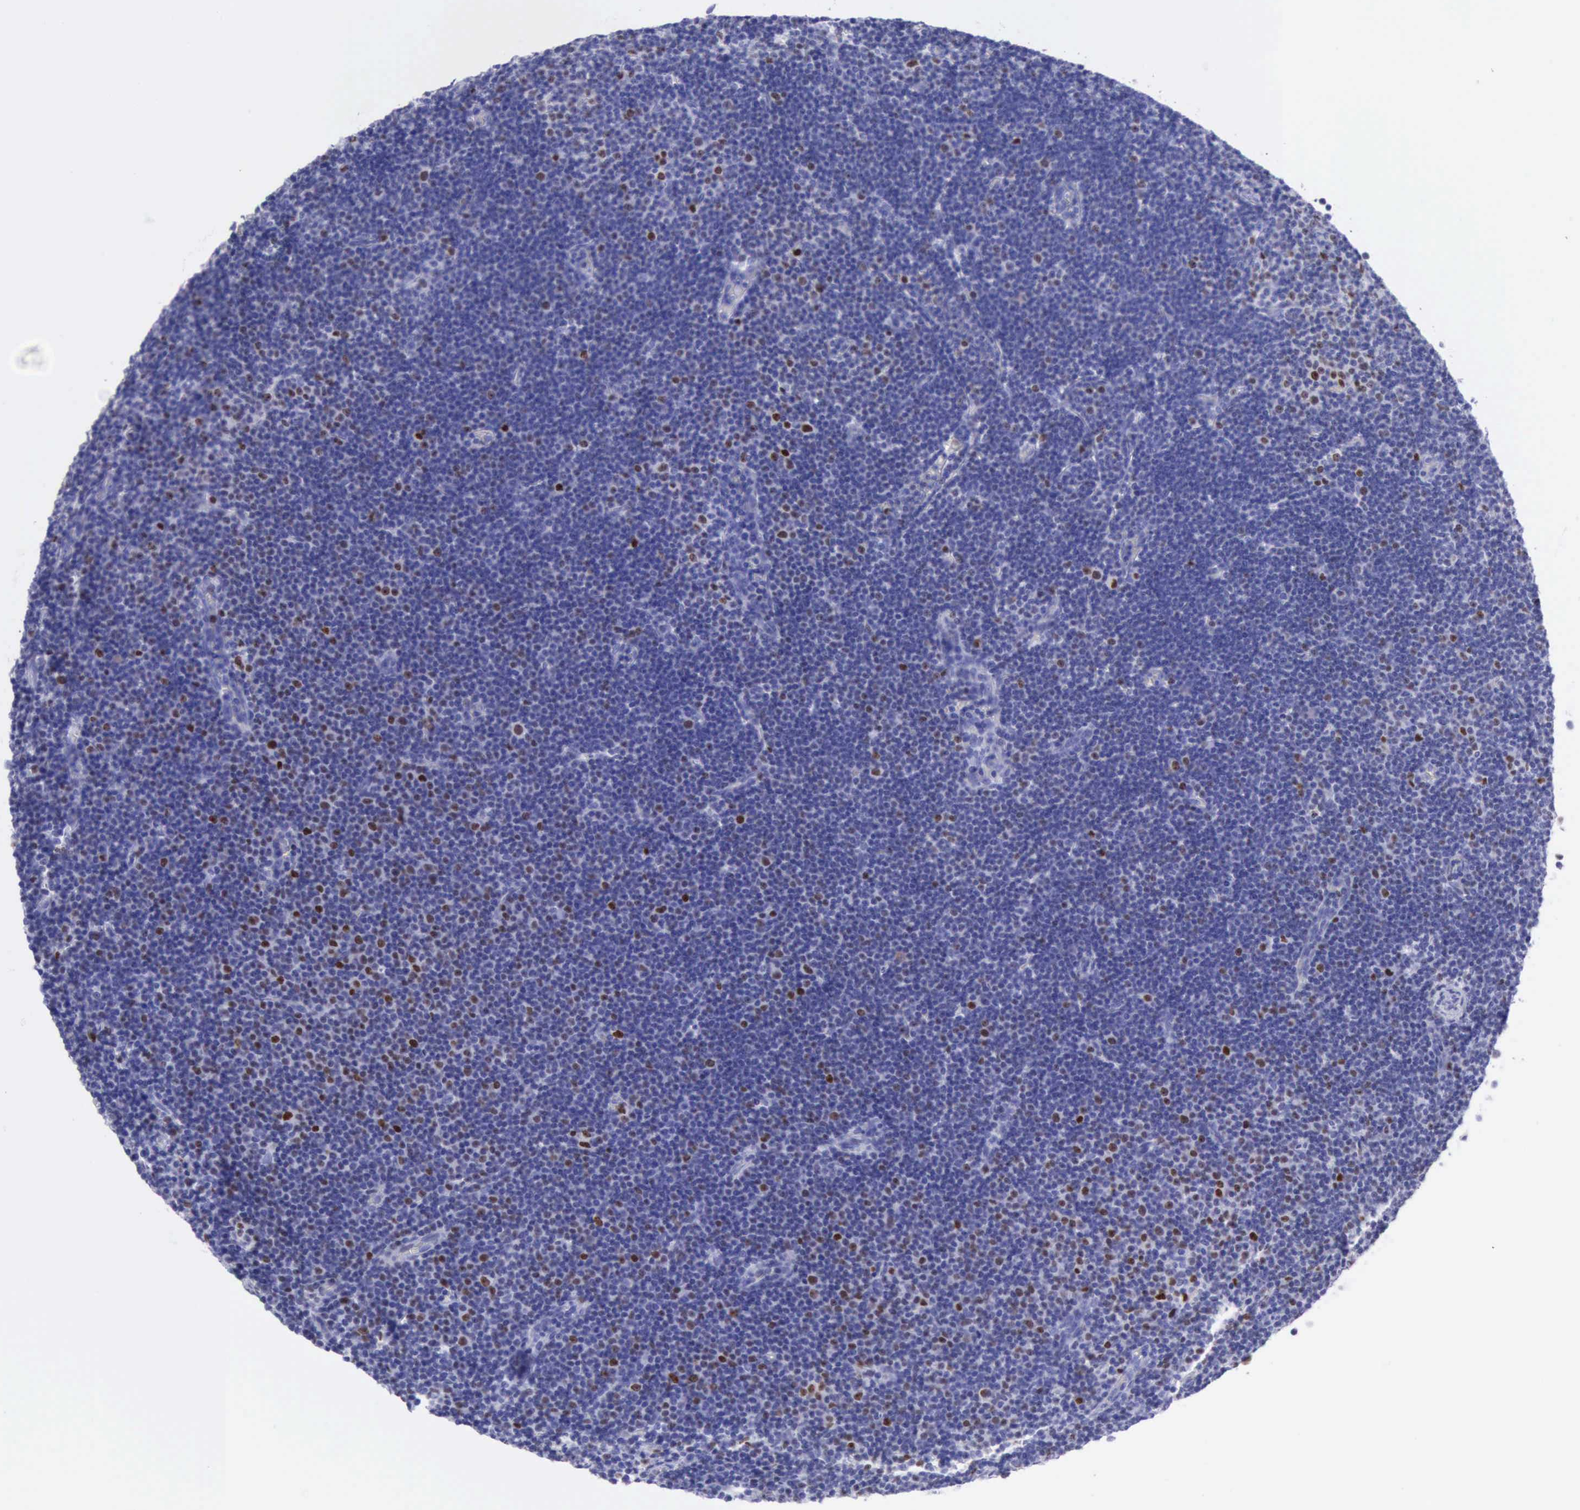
{"staining": {"intensity": "moderate", "quantity": "<25%", "location": "nuclear"}, "tissue": "lymphoma", "cell_type": "Tumor cells", "image_type": "cancer", "snomed": [{"axis": "morphology", "description": "Malignant lymphoma, non-Hodgkin's type, Low grade"}, {"axis": "topography", "description": "Lymph node"}], "caption": "Lymphoma stained with IHC demonstrates moderate nuclear staining in about <25% of tumor cells.", "gene": "MCM2", "patient": {"sex": "male", "age": 57}}